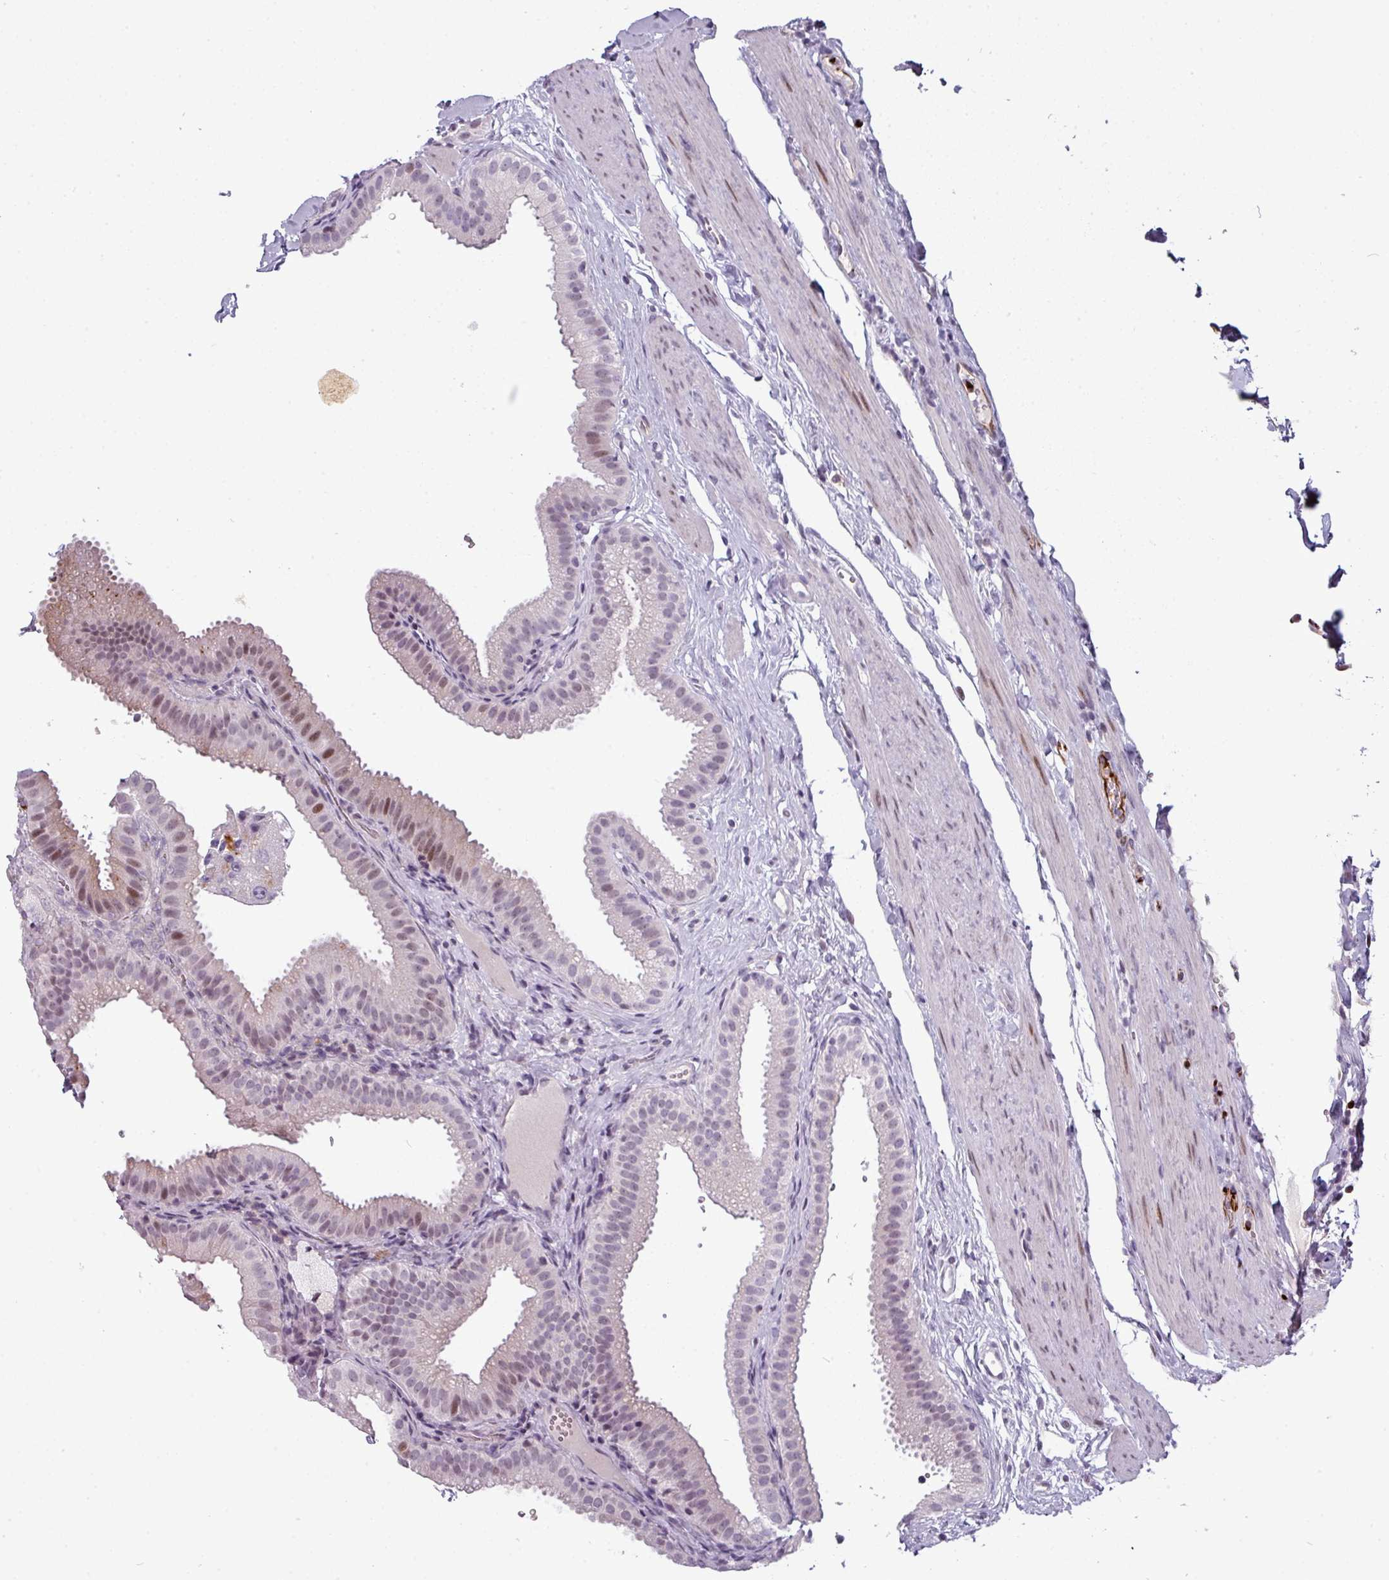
{"staining": {"intensity": "moderate", "quantity": "<25%", "location": "nuclear"}, "tissue": "gallbladder", "cell_type": "Glandular cells", "image_type": "normal", "snomed": [{"axis": "morphology", "description": "Normal tissue, NOS"}, {"axis": "topography", "description": "Gallbladder"}], "caption": "Immunohistochemical staining of benign human gallbladder exhibits low levels of moderate nuclear expression in approximately <25% of glandular cells. The staining was performed using DAB (3,3'-diaminobenzidine) to visualize the protein expression in brown, while the nuclei were stained in blue with hematoxylin (Magnification: 20x).", "gene": "TMEFF1", "patient": {"sex": "female", "age": 61}}